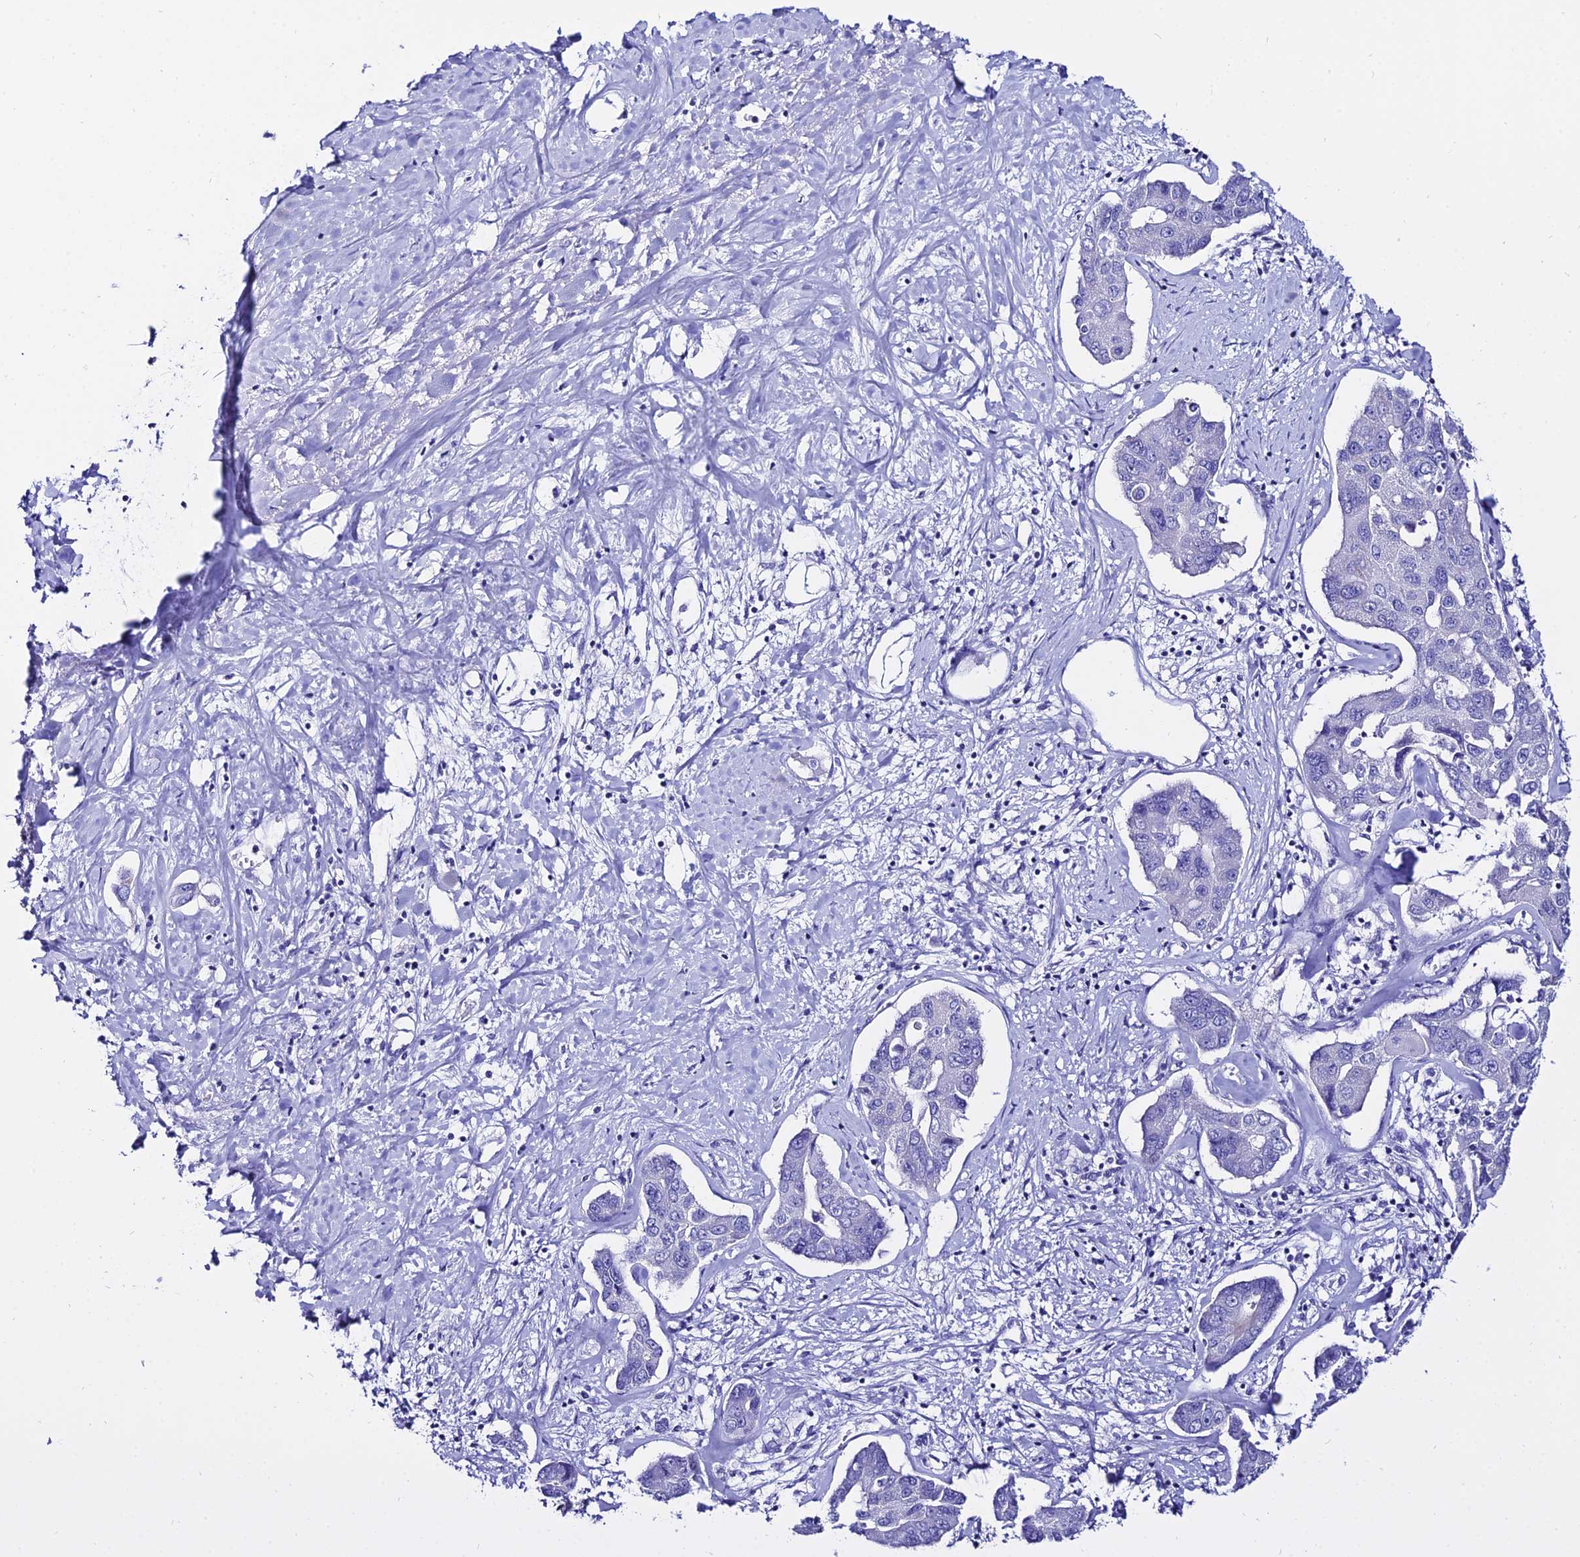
{"staining": {"intensity": "negative", "quantity": "none", "location": "none"}, "tissue": "liver cancer", "cell_type": "Tumor cells", "image_type": "cancer", "snomed": [{"axis": "morphology", "description": "Cholangiocarcinoma"}, {"axis": "topography", "description": "Liver"}], "caption": "This micrograph is of liver cancer stained with immunohistochemistry to label a protein in brown with the nuclei are counter-stained blue. There is no expression in tumor cells.", "gene": "OR4D5", "patient": {"sex": "male", "age": 59}}